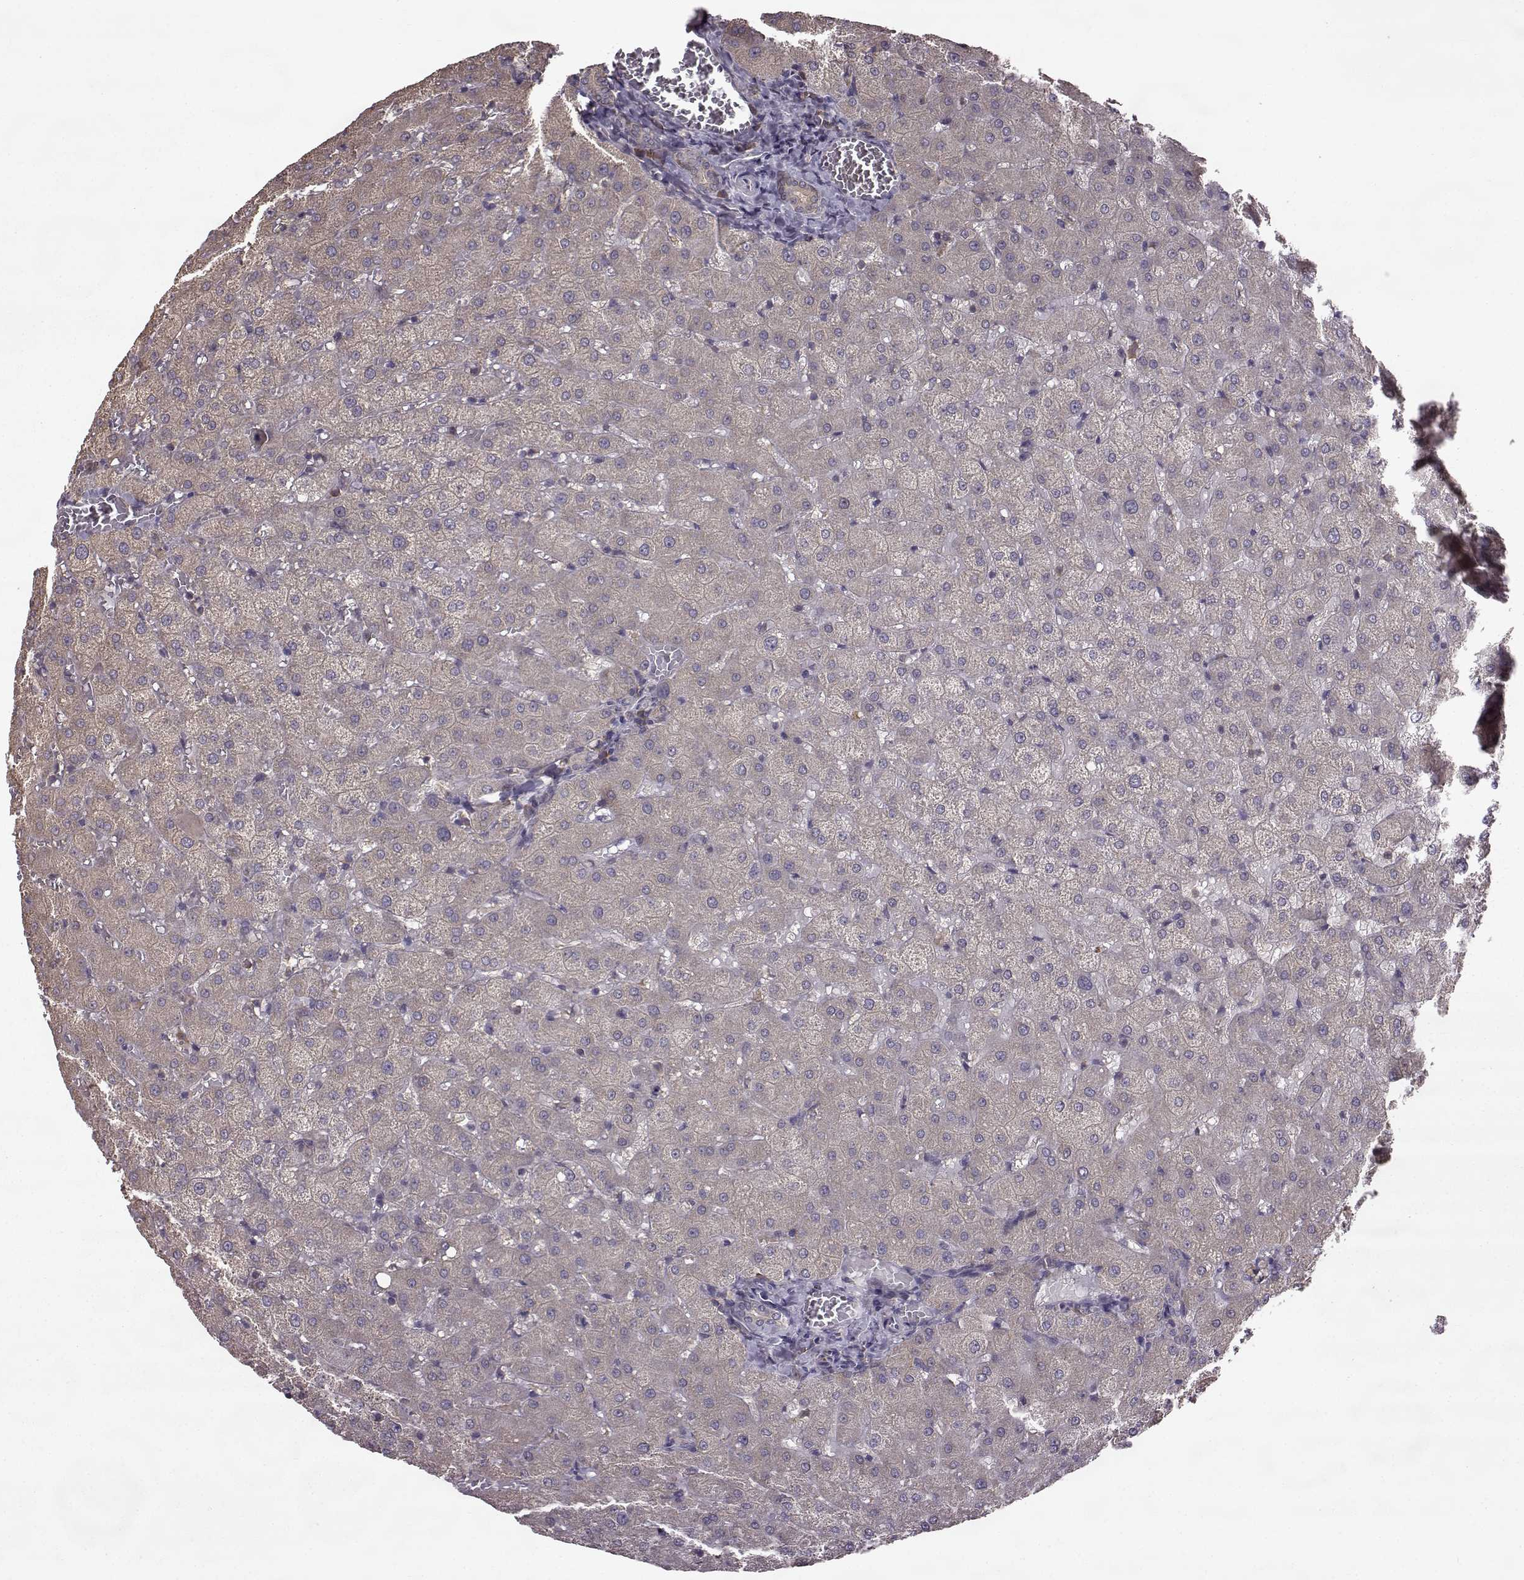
{"staining": {"intensity": "negative", "quantity": "none", "location": "none"}, "tissue": "liver", "cell_type": "Cholangiocytes", "image_type": "normal", "snomed": [{"axis": "morphology", "description": "Normal tissue, NOS"}, {"axis": "topography", "description": "Liver"}], "caption": "Liver was stained to show a protein in brown. There is no significant staining in cholangiocytes. Nuclei are stained in blue.", "gene": "NME1", "patient": {"sex": "female", "age": 50}}